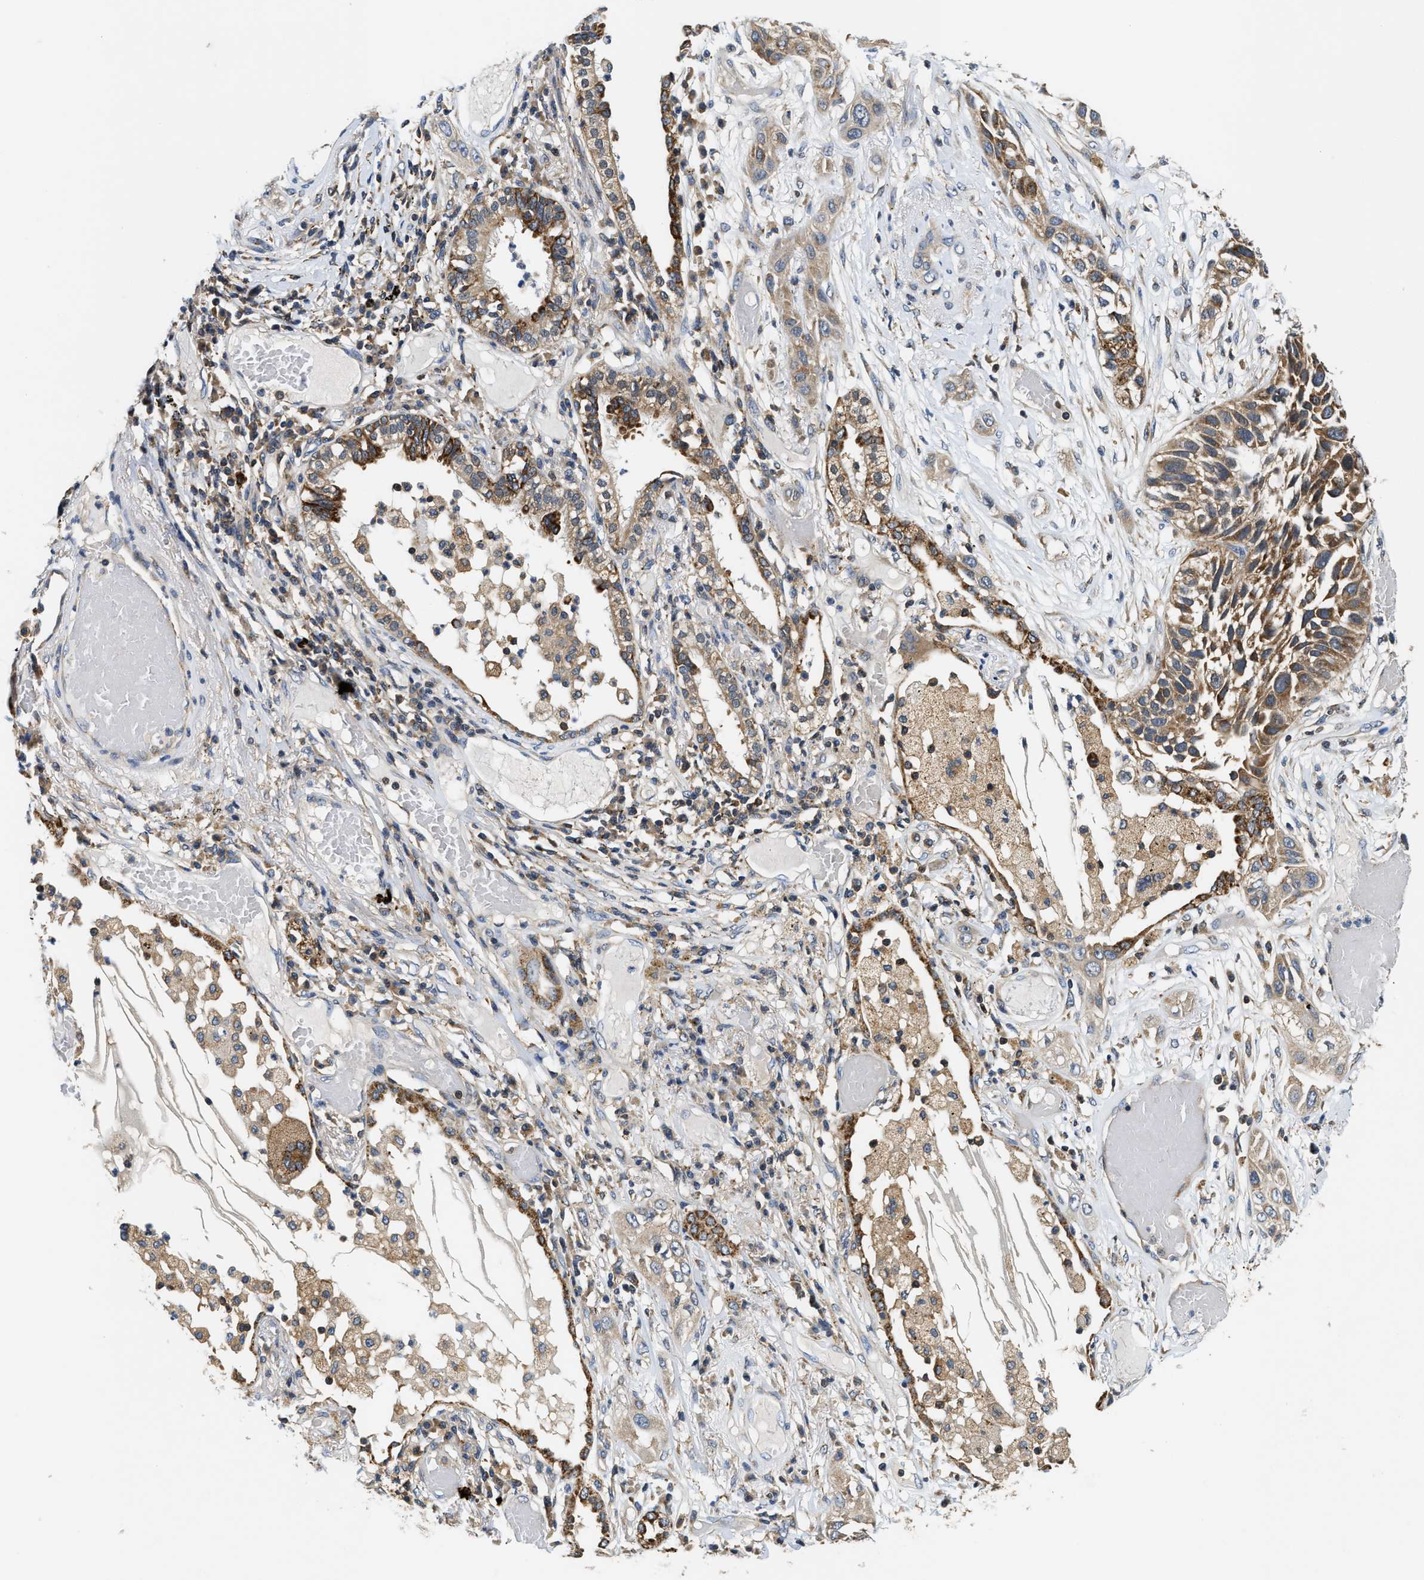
{"staining": {"intensity": "moderate", "quantity": ">75%", "location": "cytoplasmic/membranous"}, "tissue": "lung cancer", "cell_type": "Tumor cells", "image_type": "cancer", "snomed": [{"axis": "morphology", "description": "Squamous cell carcinoma, NOS"}, {"axis": "topography", "description": "Lung"}], "caption": "Lung squamous cell carcinoma stained for a protein displays moderate cytoplasmic/membranous positivity in tumor cells.", "gene": "CCM2", "patient": {"sex": "male", "age": 71}}